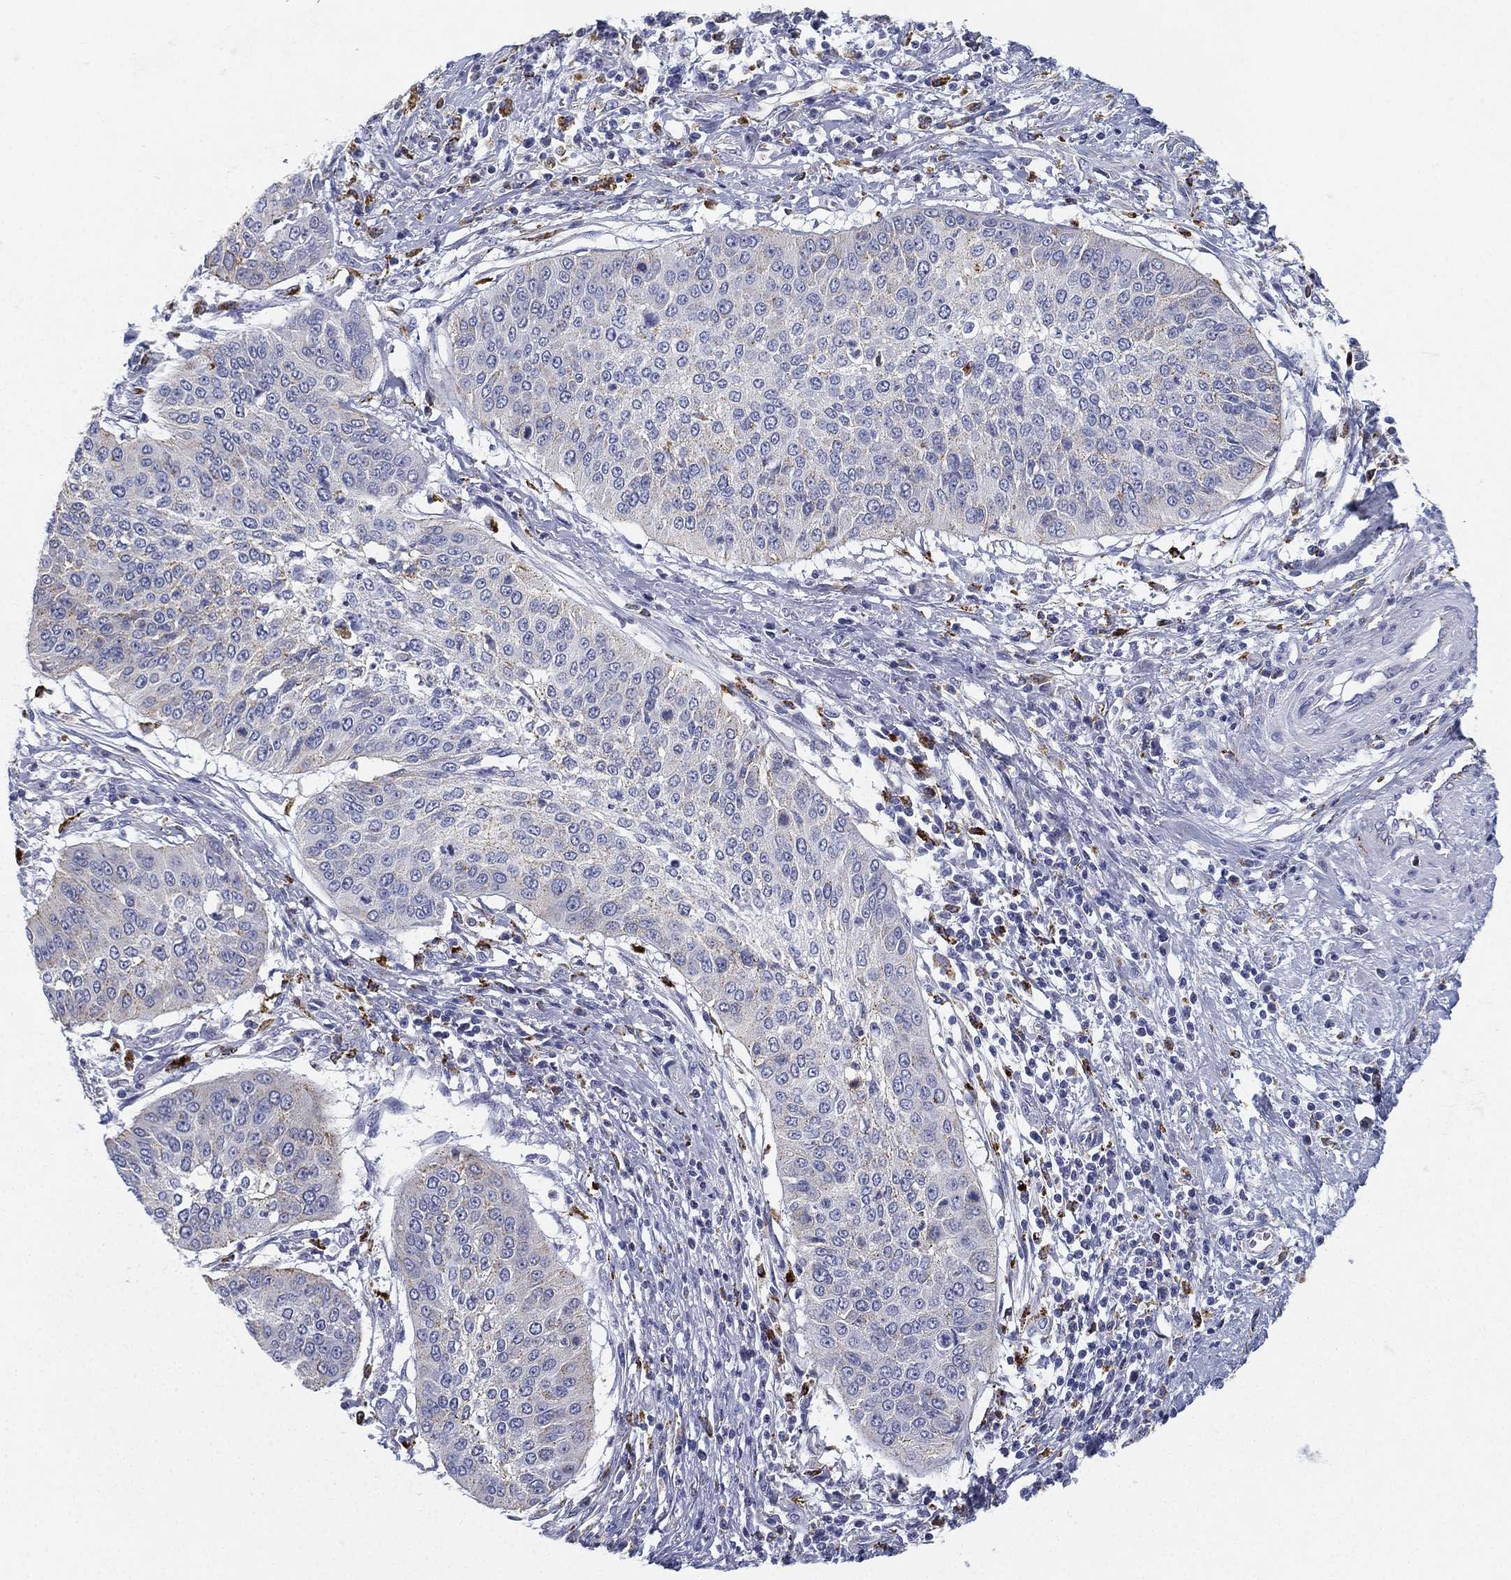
{"staining": {"intensity": "moderate", "quantity": "<25%", "location": "cytoplasmic/membranous"}, "tissue": "cervical cancer", "cell_type": "Tumor cells", "image_type": "cancer", "snomed": [{"axis": "morphology", "description": "Normal tissue, NOS"}, {"axis": "morphology", "description": "Squamous cell carcinoma, NOS"}, {"axis": "topography", "description": "Cervix"}], "caption": "Immunohistochemical staining of human cervical cancer (squamous cell carcinoma) shows low levels of moderate cytoplasmic/membranous staining in approximately <25% of tumor cells.", "gene": "NPC2", "patient": {"sex": "female", "age": 39}}